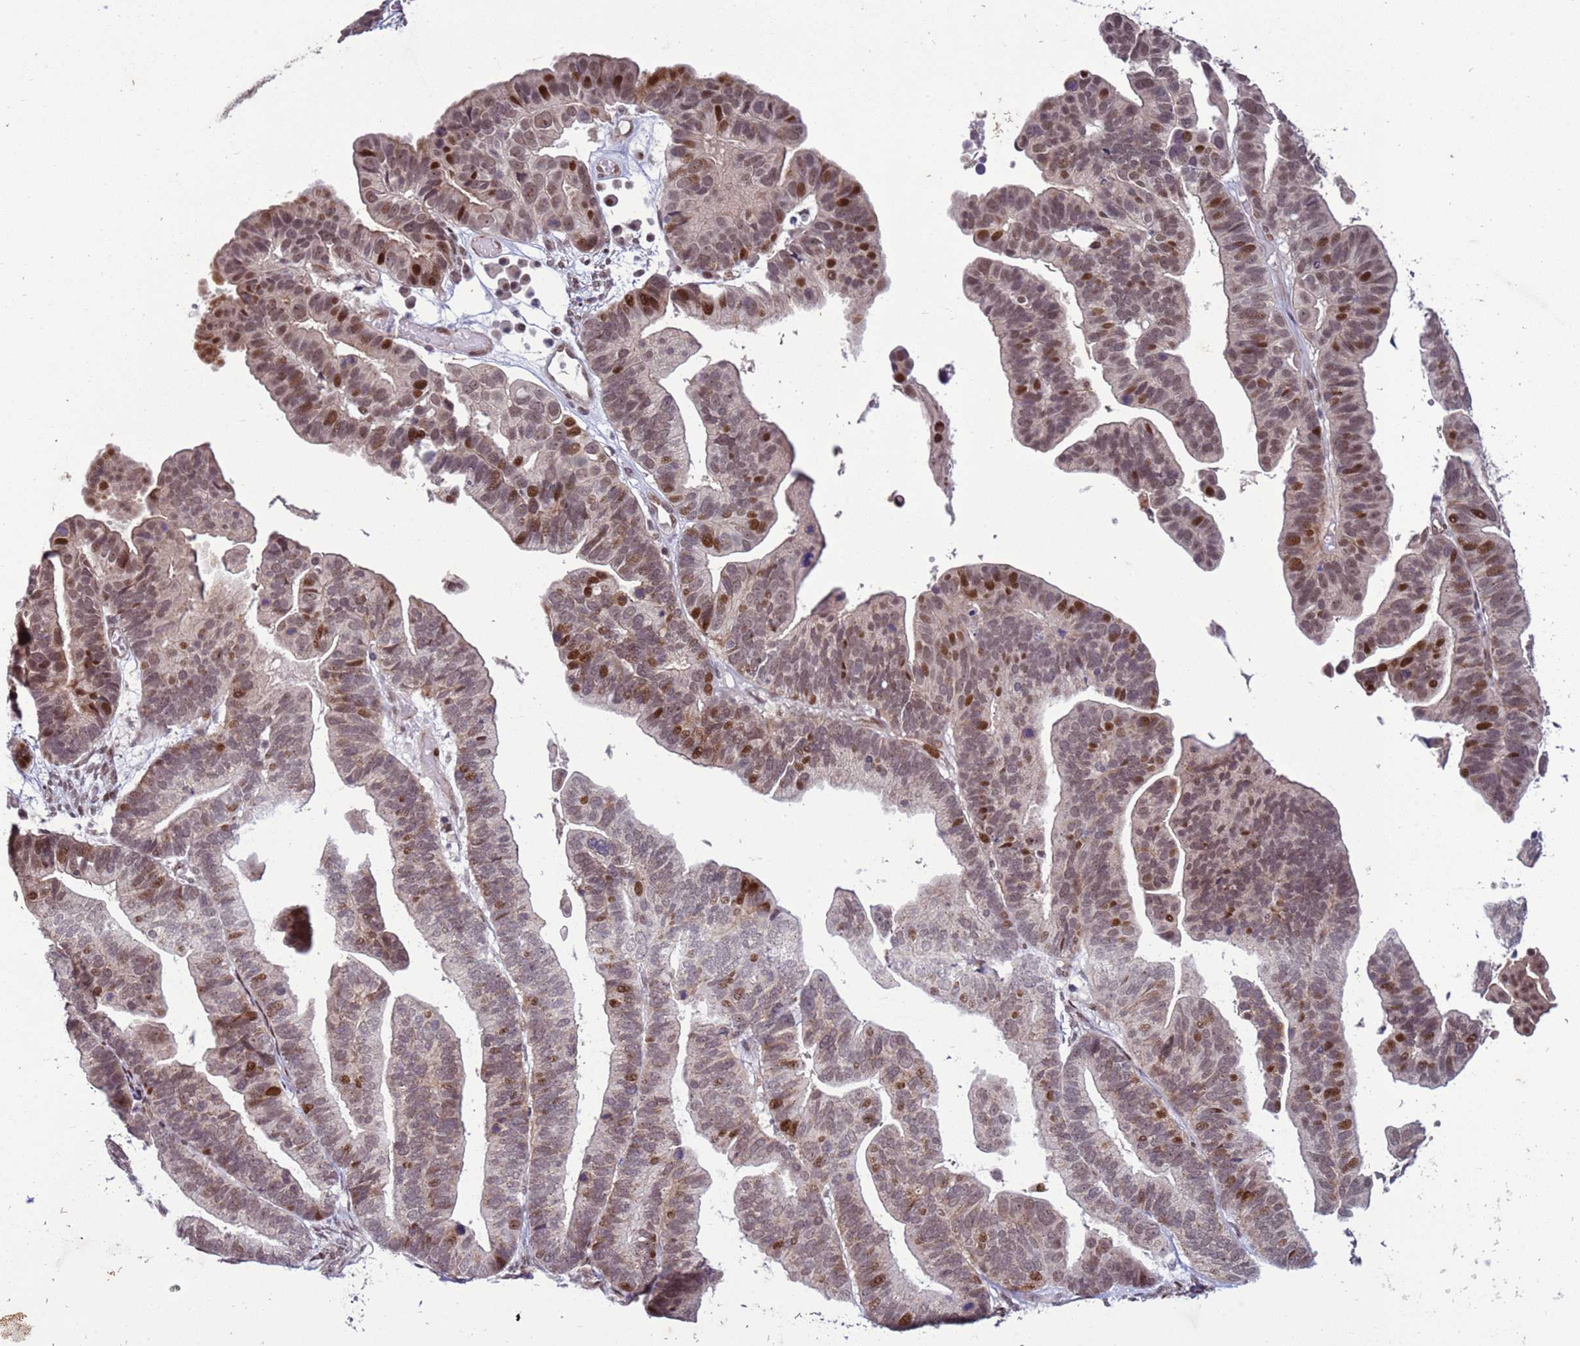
{"staining": {"intensity": "moderate", "quantity": "25%-75%", "location": "nuclear"}, "tissue": "ovarian cancer", "cell_type": "Tumor cells", "image_type": "cancer", "snomed": [{"axis": "morphology", "description": "Cystadenocarcinoma, serous, NOS"}, {"axis": "topography", "description": "Ovary"}], "caption": "A brown stain highlights moderate nuclear expression of a protein in human serous cystadenocarcinoma (ovarian) tumor cells.", "gene": "SHC3", "patient": {"sex": "female", "age": 56}}